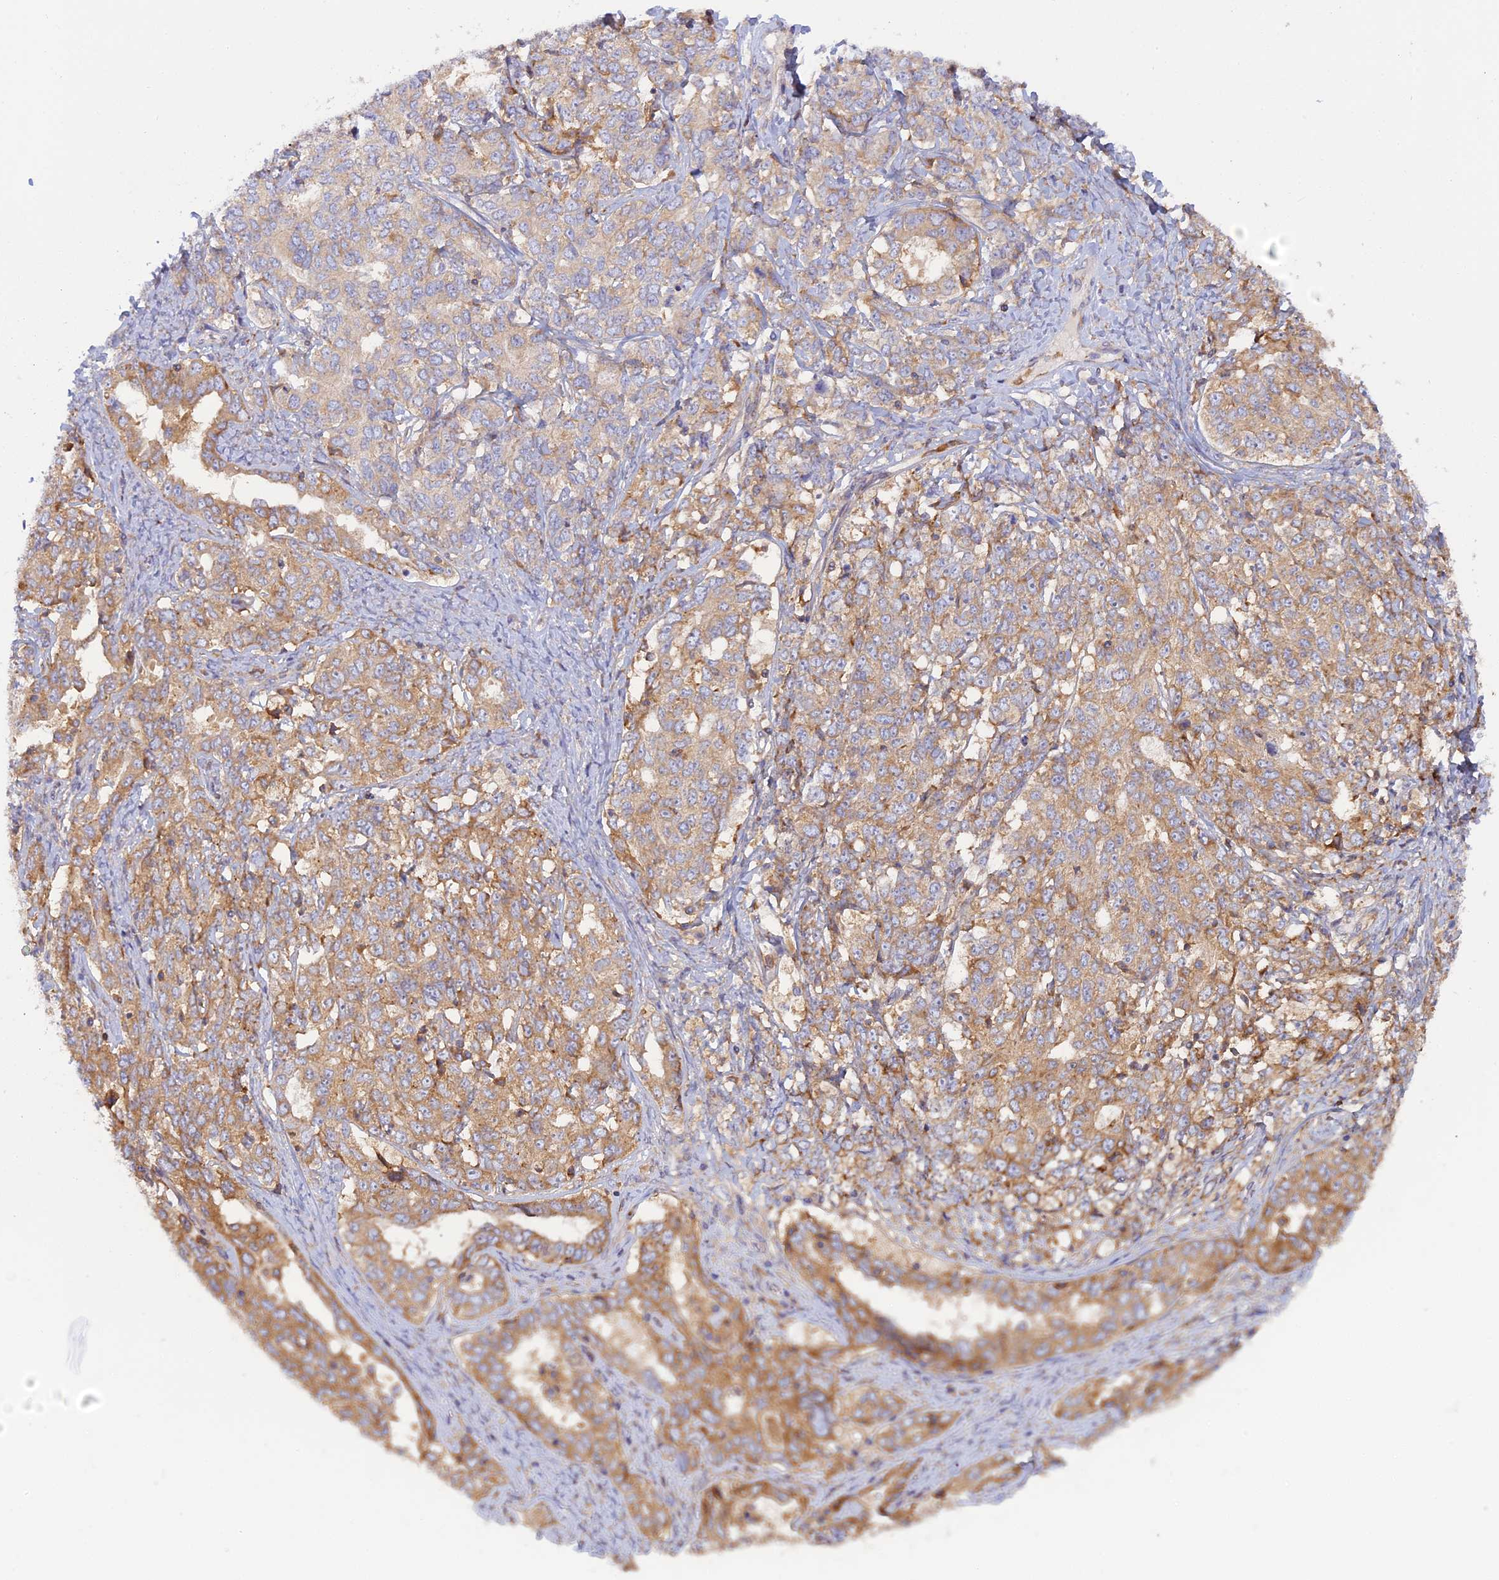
{"staining": {"intensity": "moderate", "quantity": "25%-75%", "location": "cytoplasmic/membranous"}, "tissue": "ovarian cancer", "cell_type": "Tumor cells", "image_type": "cancer", "snomed": [{"axis": "morphology", "description": "Carcinoma, endometroid"}, {"axis": "topography", "description": "Ovary"}], "caption": "The image demonstrates staining of ovarian endometroid carcinoma, revealing moderate cytoplasmic/membranous protein staining (brown color) within tumor cells.", "gene": "GMIP", "patient": {"sex": "female", "age": 62}}